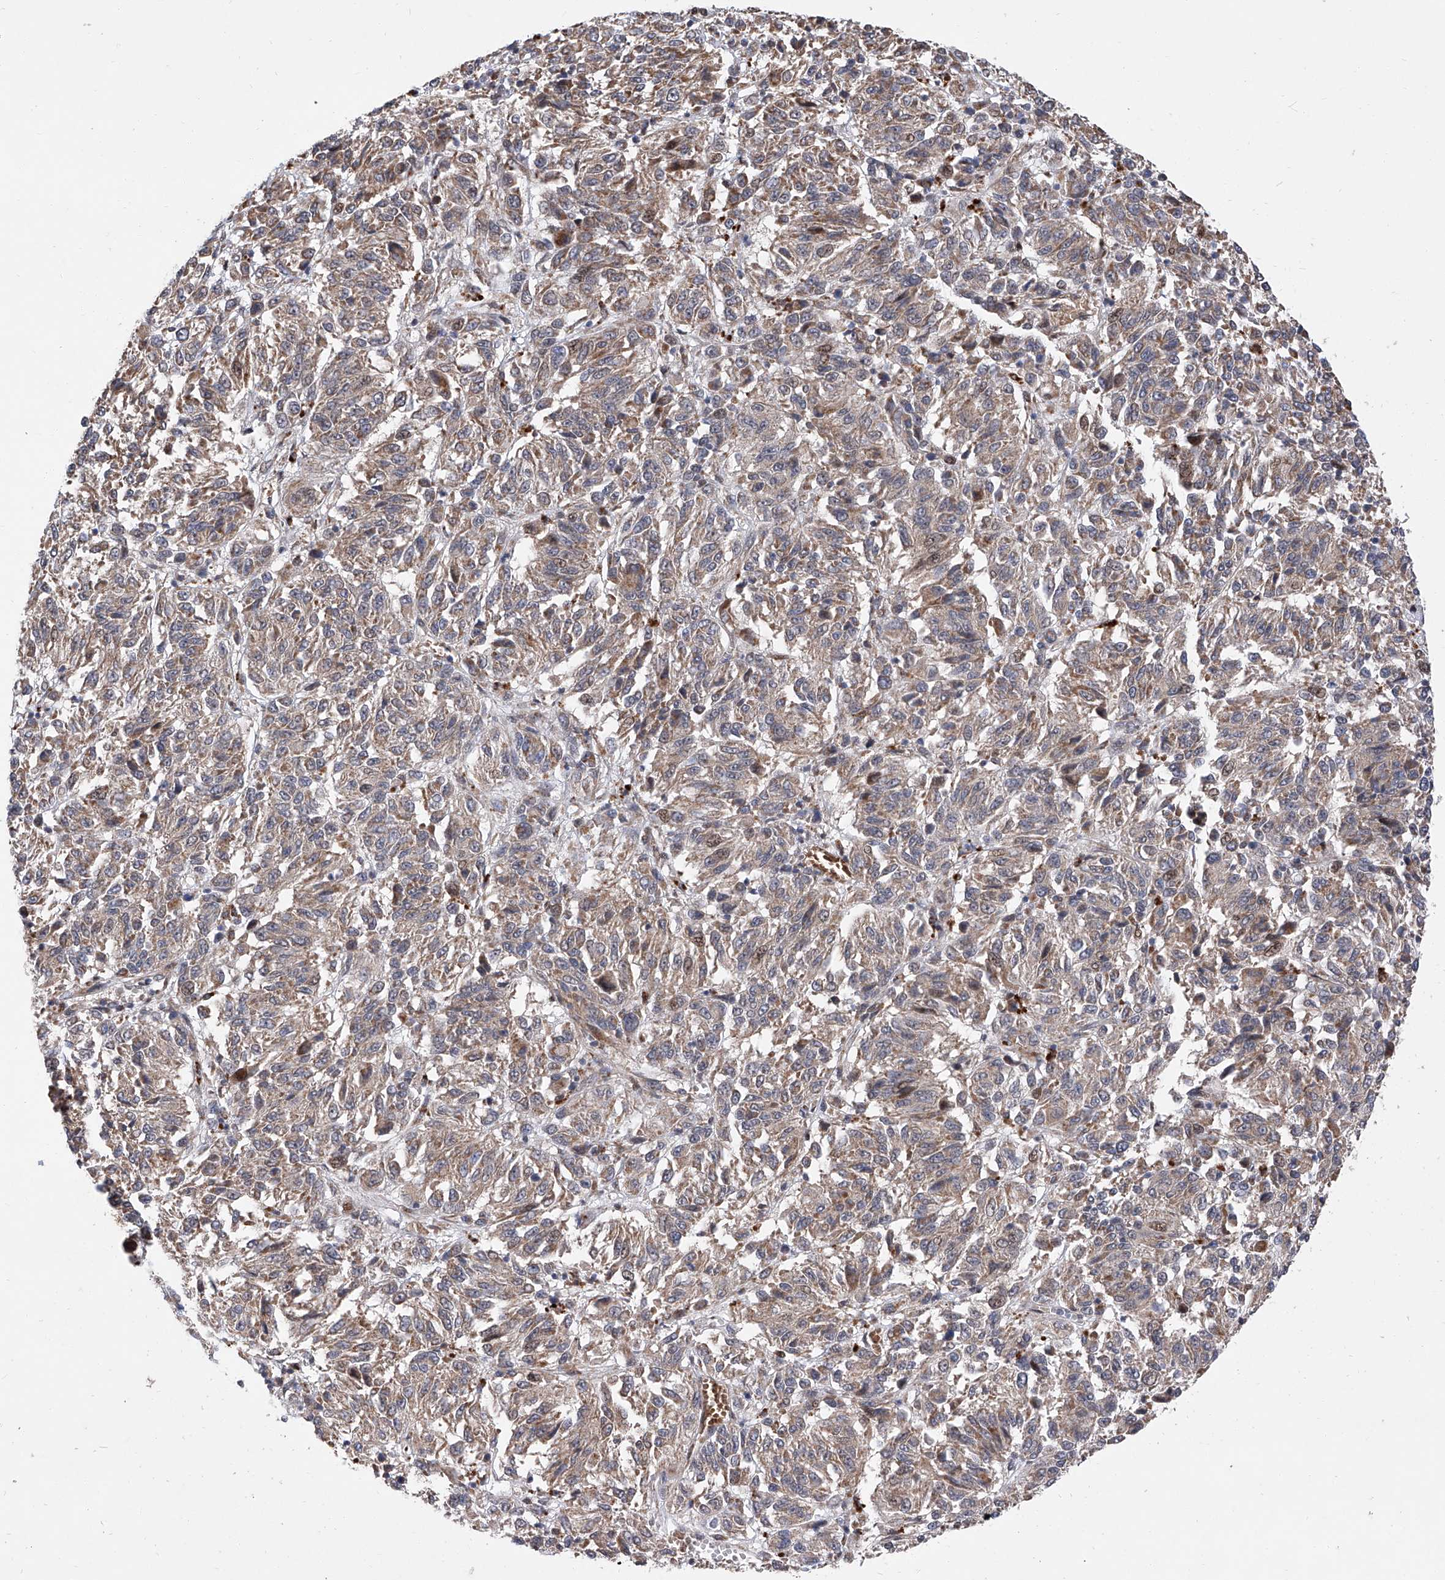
{"staining": {"intensity": "weak", "quantity": ">75%", "location": "cytoplasmic/membranous"}, "tissue": "melanoma", "cell_type": "Tumor cells", "image_type": "cancer", "snomed": [{"axis": "morphology", "description": "Malignant melanoma, Metastatic site"}, {"axis": "topography", "description": "Lung"}], "caption": "Protein staining of melanoma tissue shows weak cytoplasmic/membranous positivity in approximately >75% of tumor cells.", "gene": "FARP2", "patient": {"sex": "male", "age": 64}}